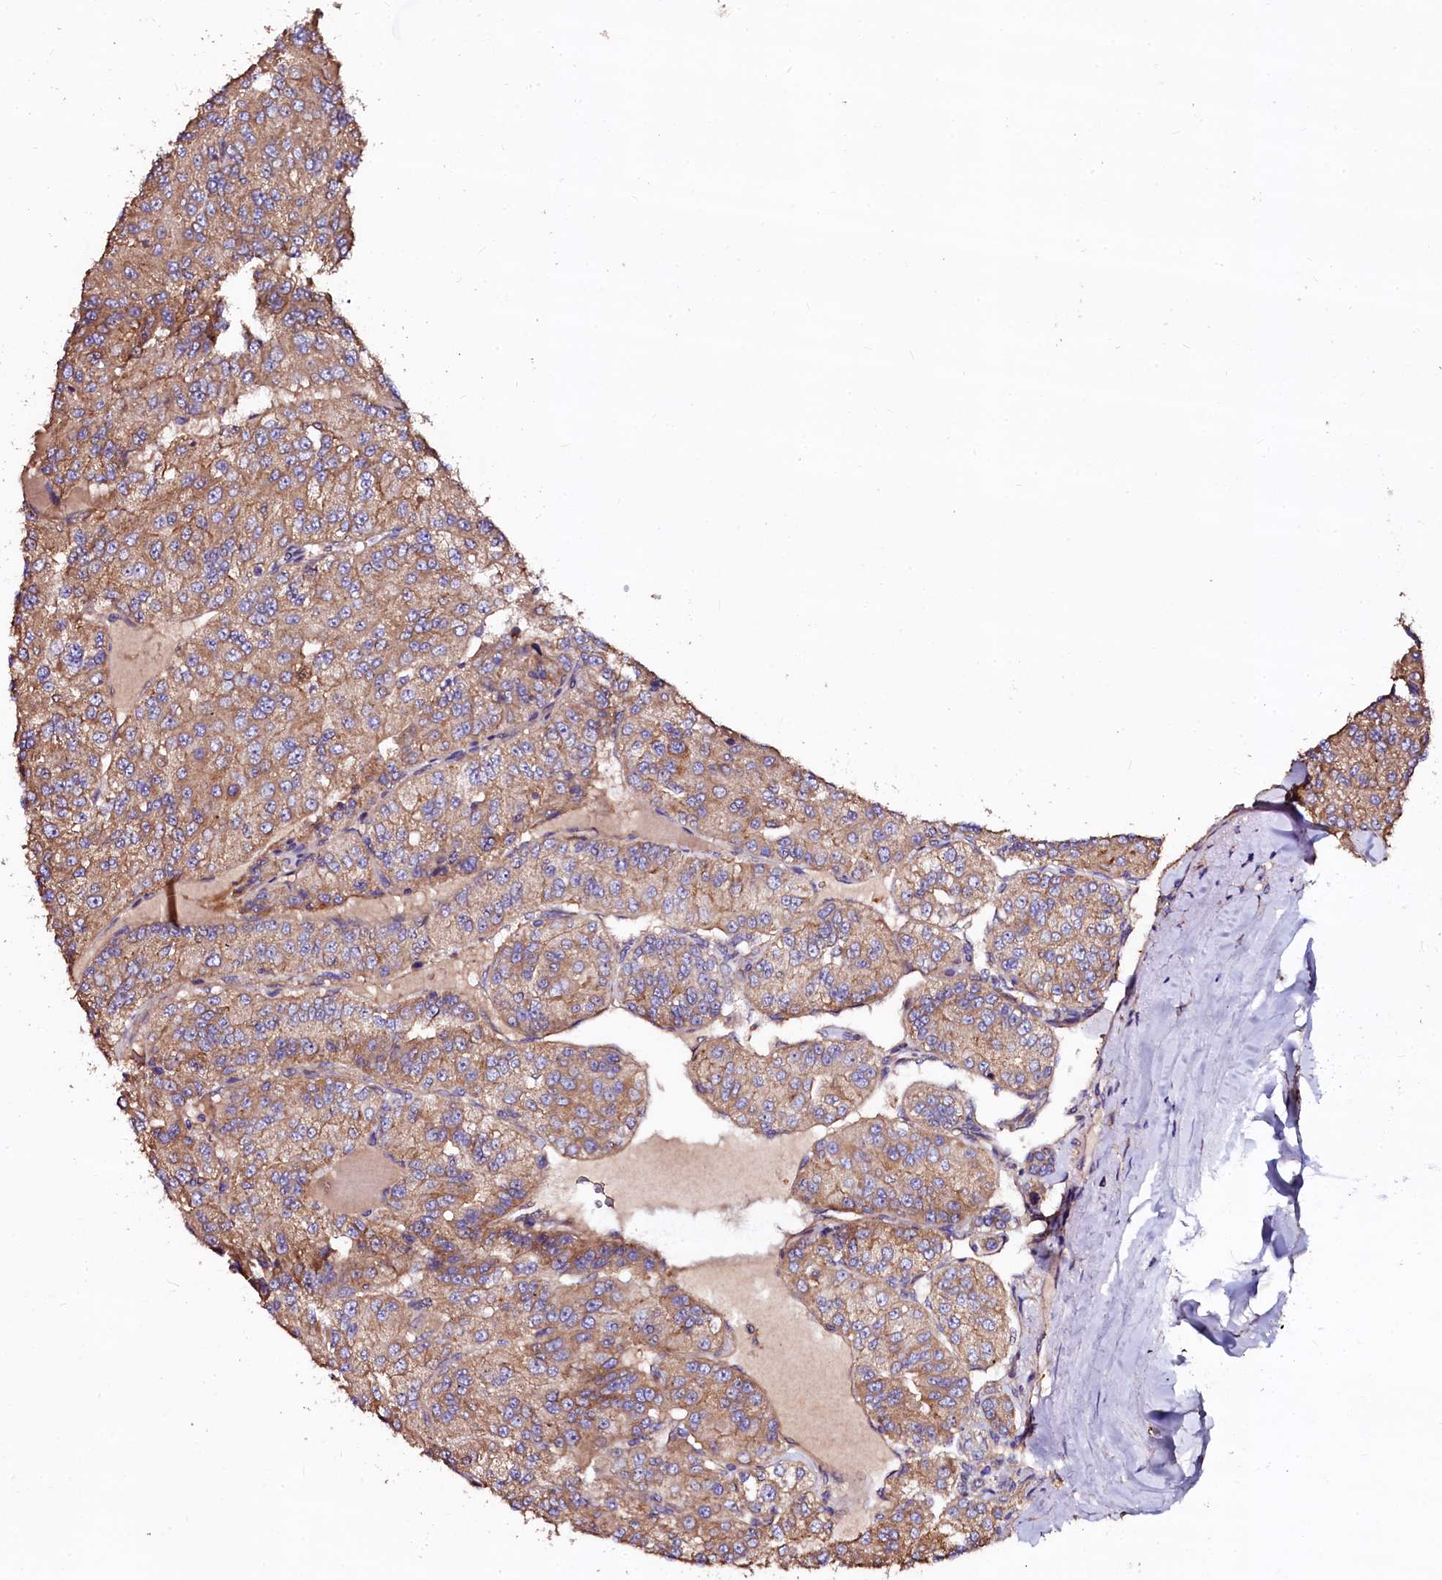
{"staining": {"intensity": "moderate", "quantity": ">75%", "location": "cytoplasmic/membranous"}, "tissue": "renal cancer", "cell_type": "Tumor cells", "image_type": "cancer", "snomed": [{"axis": "morphology", "description": "Adenocarcinoma, NOS"}, {"axis": "topography", "description": "Kidney"}], "caption": "Immunohistochemistry (DAB) staining of human renal cancer (adenocarcinoma) demonstrates moderate cytoplasmic/membranous protein positivity in about >75% of tumor cells. The staining was performed using DAB (3,3'-diaminobenzidine) to visualize the protein expression in brown, while the nuclei were stained in blue with hematoxylin (Magnification: 20x).", "gene": "APPL2", "patient": {"sex": "female", "age": 63}}